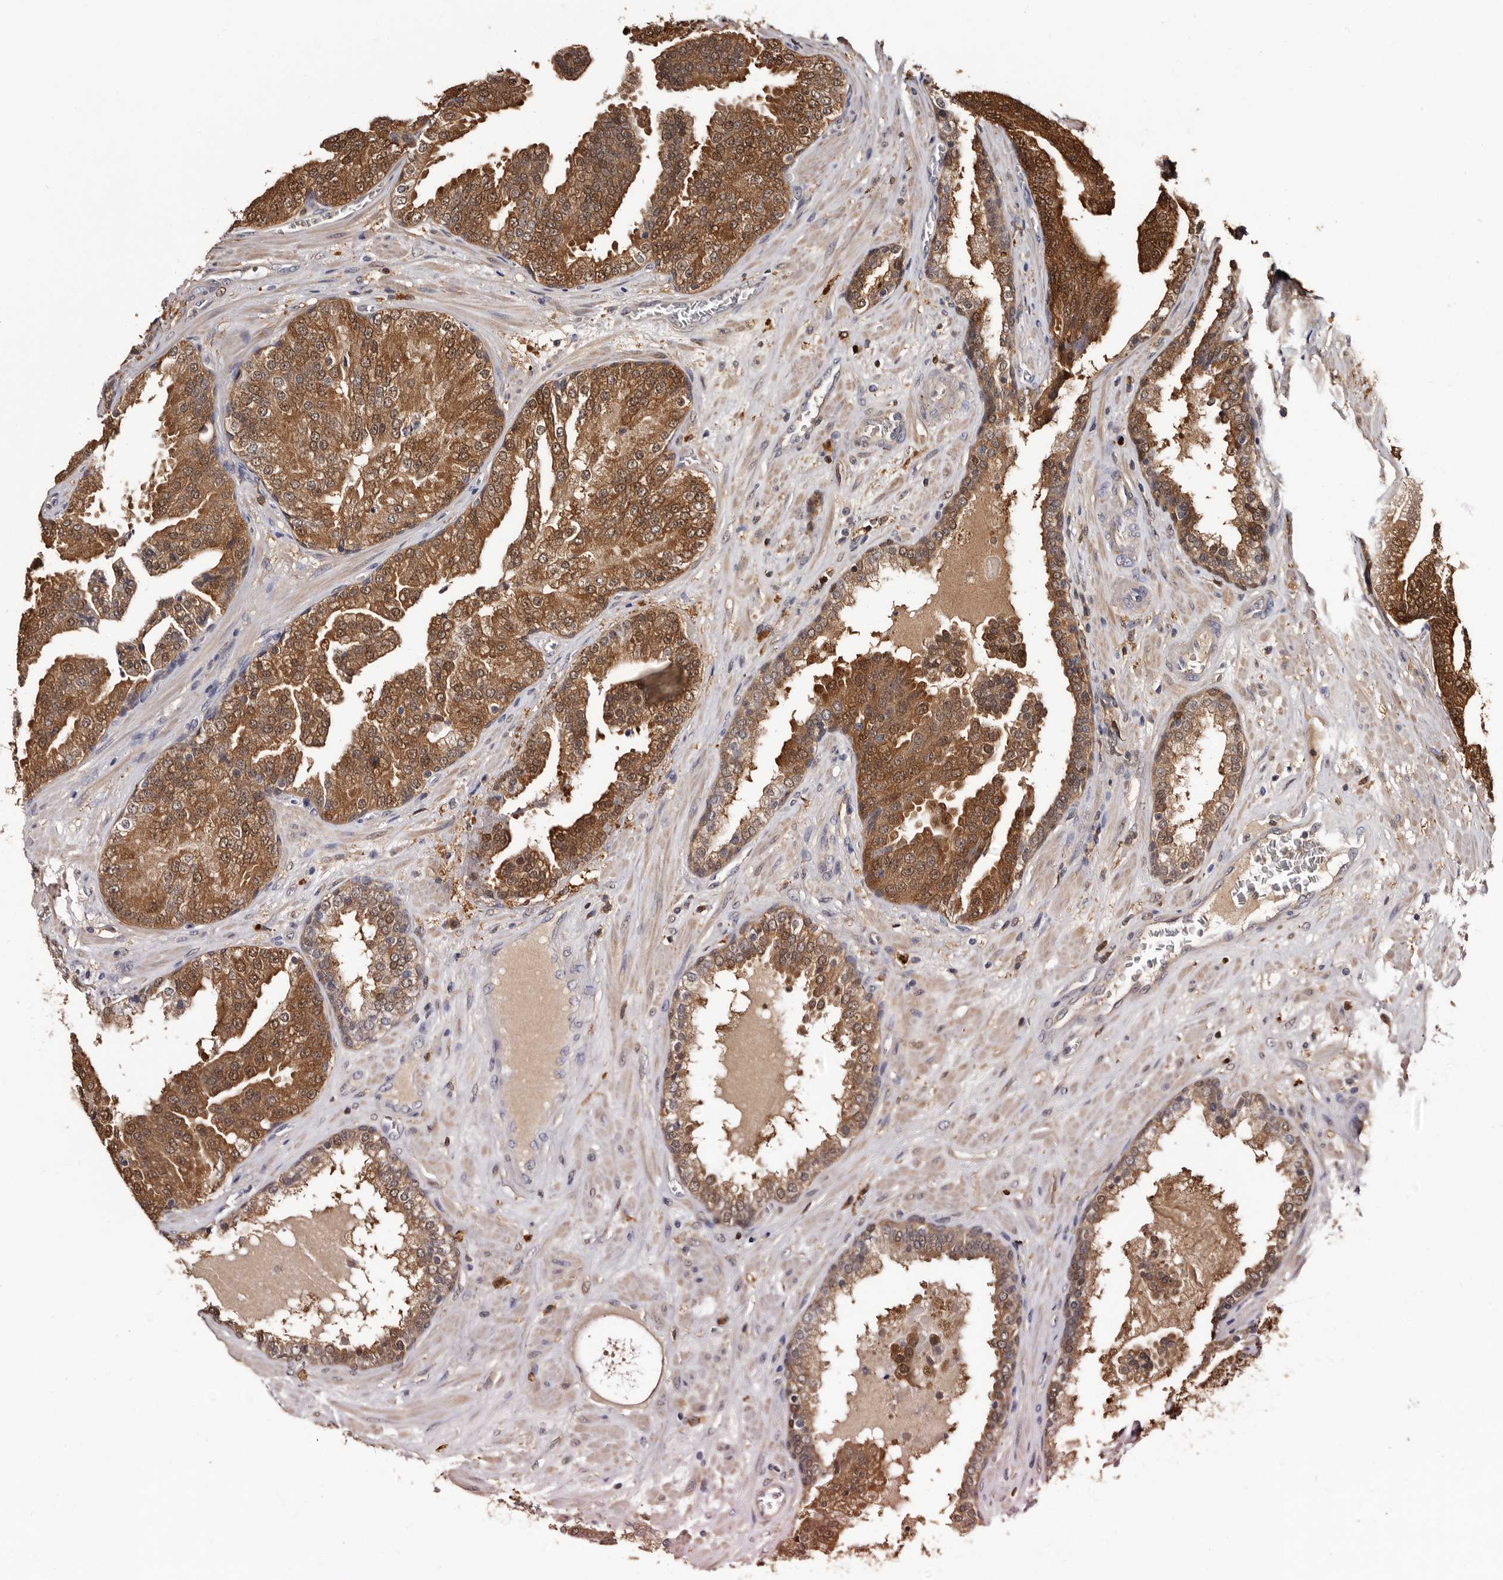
{"staining": {"intensity": "strong", "quantity": ">75%", "location": "cytoplasmic/membranous,nuclear"}, "tissue": "prostate cancer", "cell_type": "Tumor cells", "image_type": "cancer", "snomed": [{"axis": "morphology", "description": "Adenocarcinoma, Low grade"}, {"axis": "topography", "description": "Prostate"}], "caption": "Prostate cancer (low-grade adenocarcinoma) stained with immunohistochemistry (IHC) demonstrates strong cytoplasmic/membranous and nuclear positivity in about >75% of tumor cells. The staining was performed using DAB to visualize the protein expression in brown, while the nuclei were stained in blue with hematoxylin (Magnification: 20x).", "gene": "DNPH1", "patient": {"sex": "male", "age": 67}}